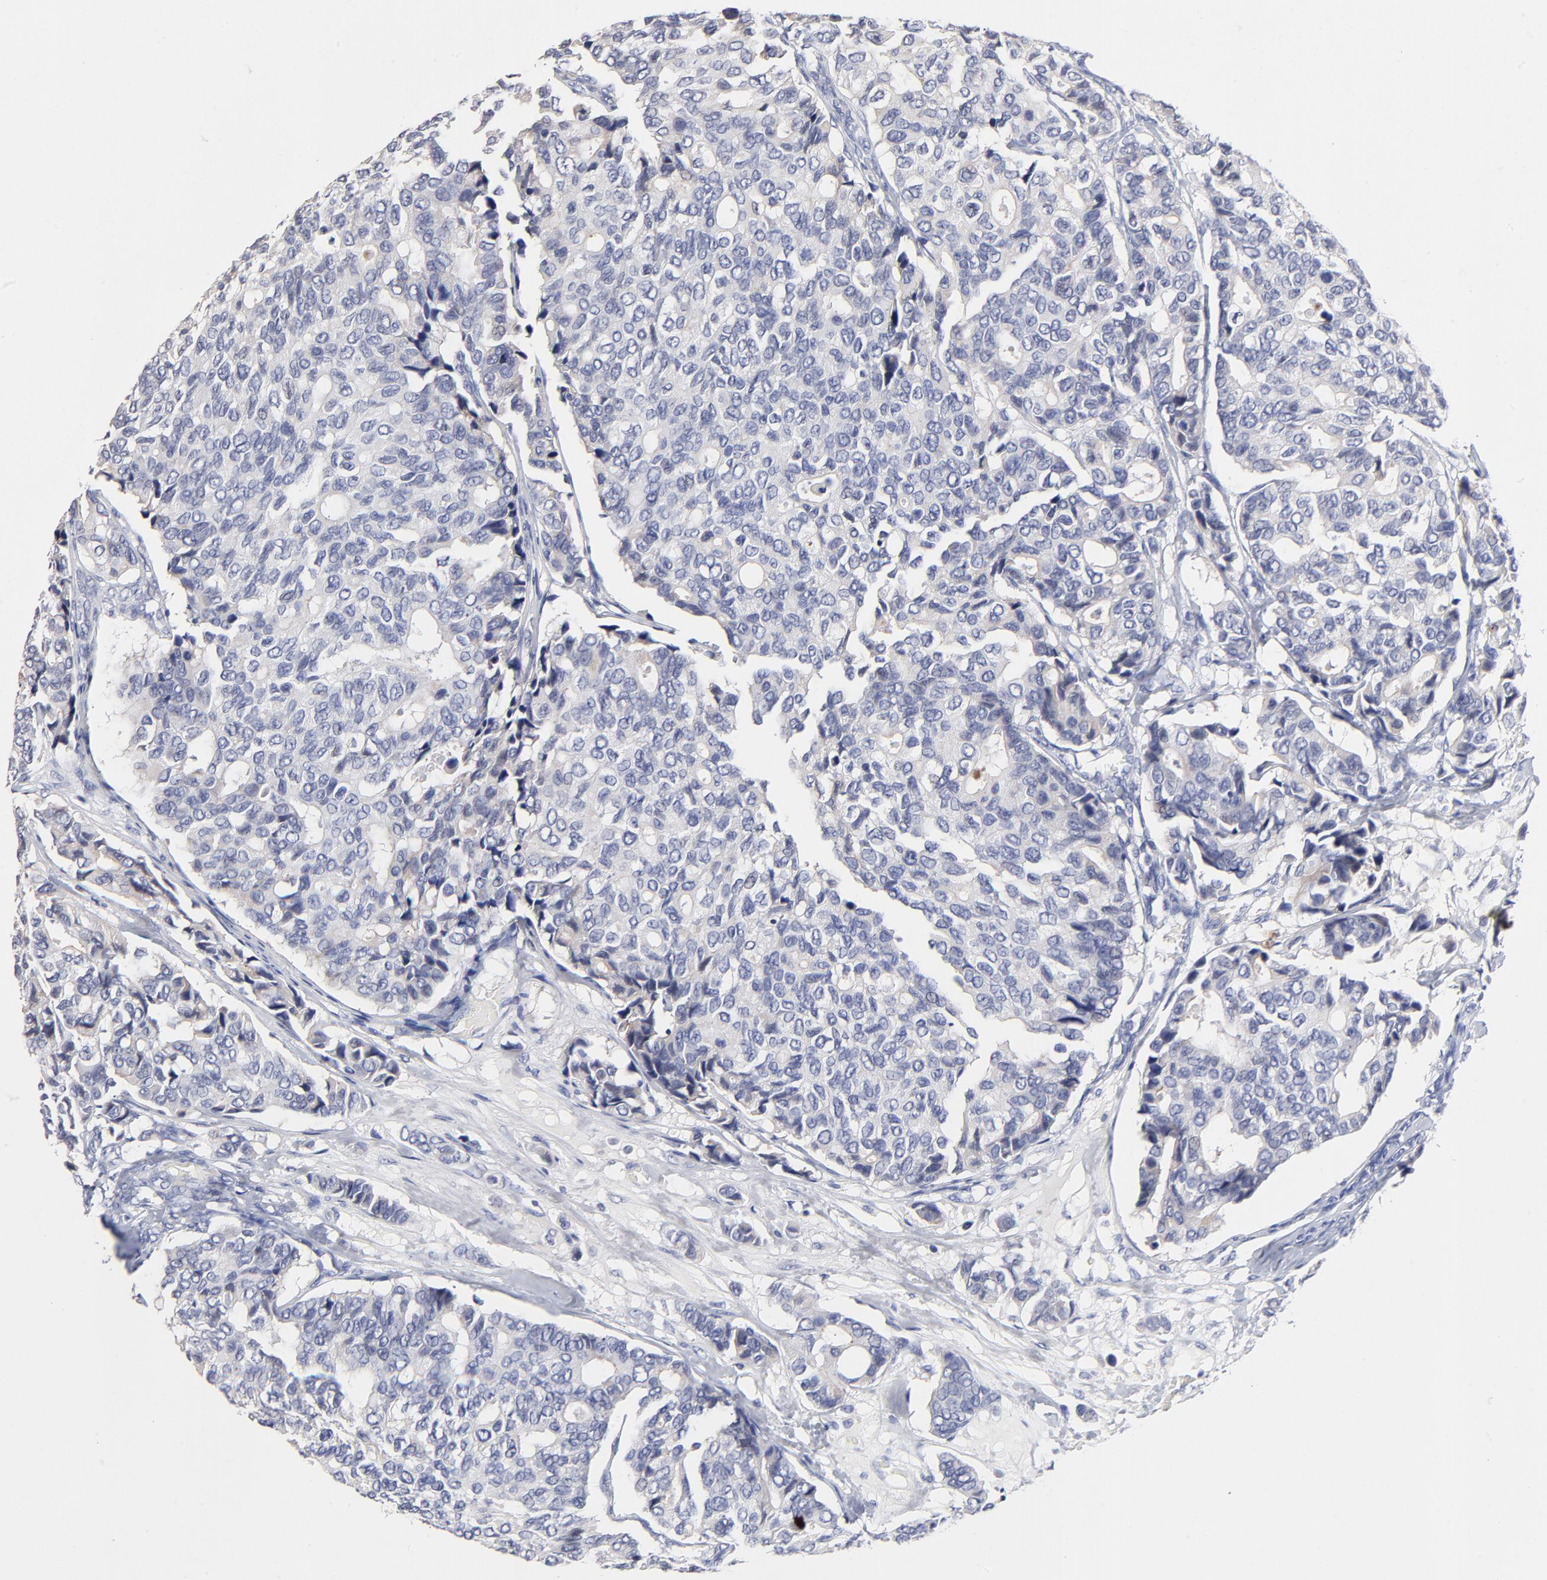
{"staining": {"intensity": "negative", "quantity": "none", "location": "none"}, "tissue": "breast cancer", "cell_type": "Tumor cells", "image_type": "cancer", "snomed": [{"axis": "morphology", "description": "Duct carcinoma"}, {"axis": "topography", "description": "Breast"}], "caption": "Immunohistochemistry of breast cancer reveals no staining in tumor cells.", "gene": "CXADR", "patient": {"sex": "female", "age": 69}}